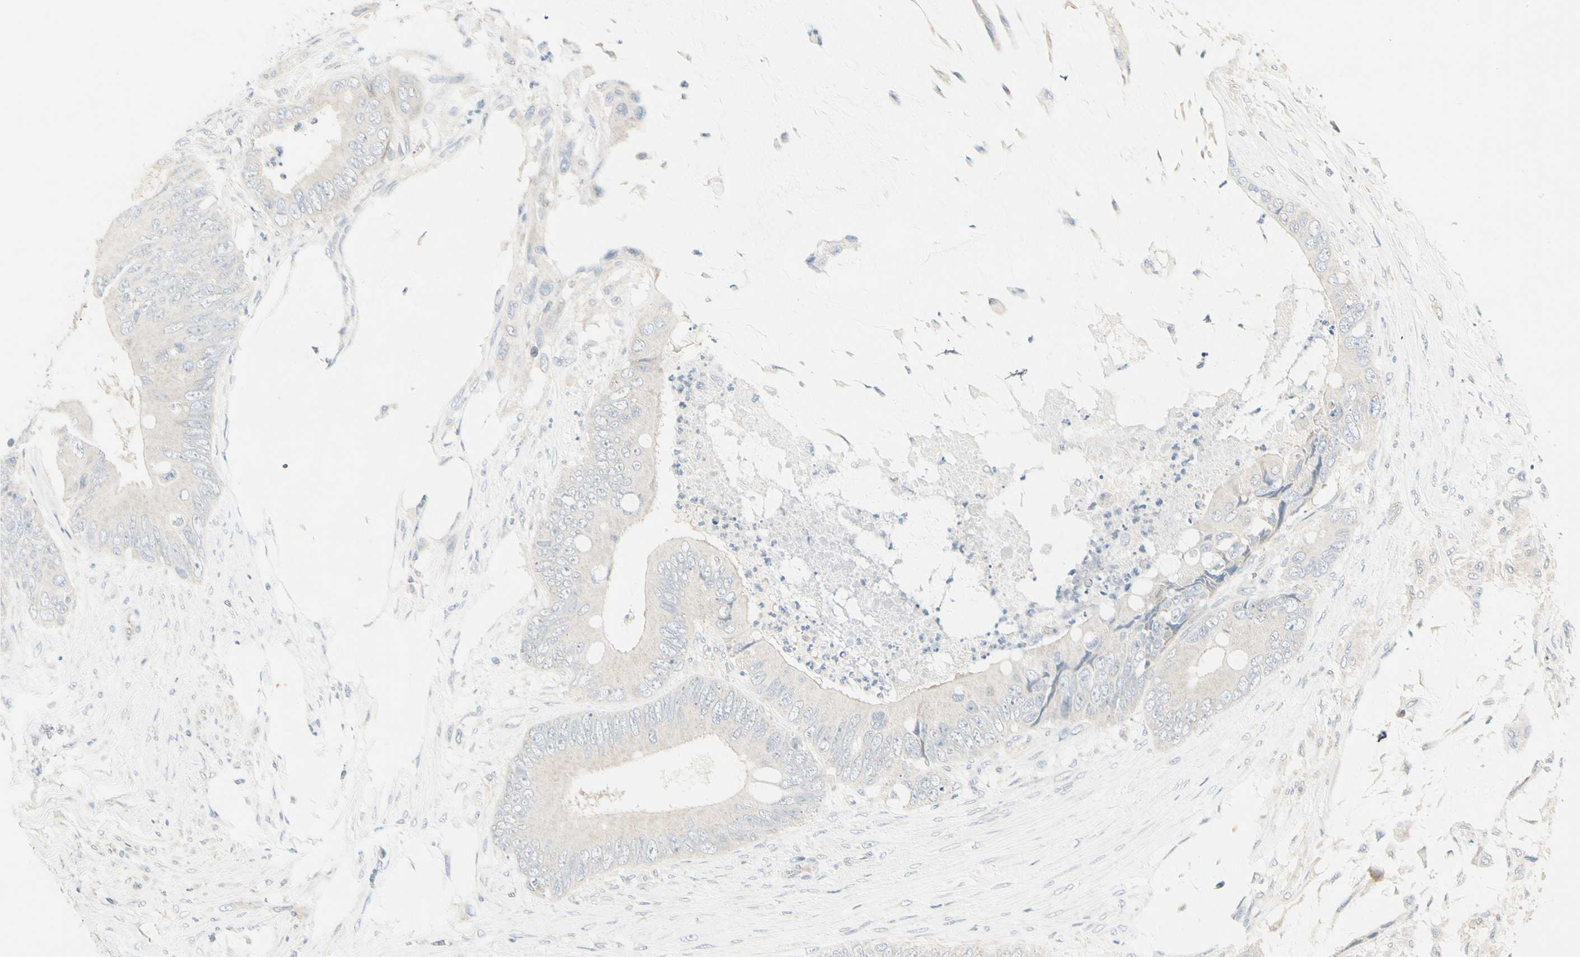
{"staining": {"intensity": "negative", "quantity": "none", "location": "none"}, "tissue": "colorectal cancer", "cell_type": "Tumor cells", "image_type": "cancer", "snomed": [{"axis": "morphology", "description": "Adenocarcinoma, NOS"}, {"axis": "topography", "description": "Rectum"}], "caption": "Tumor cells are negative for brown protein staining in colorectal adenocarcinoma.", "gene": "GPR153", "patient": {"sex": "female", "age": 77}}